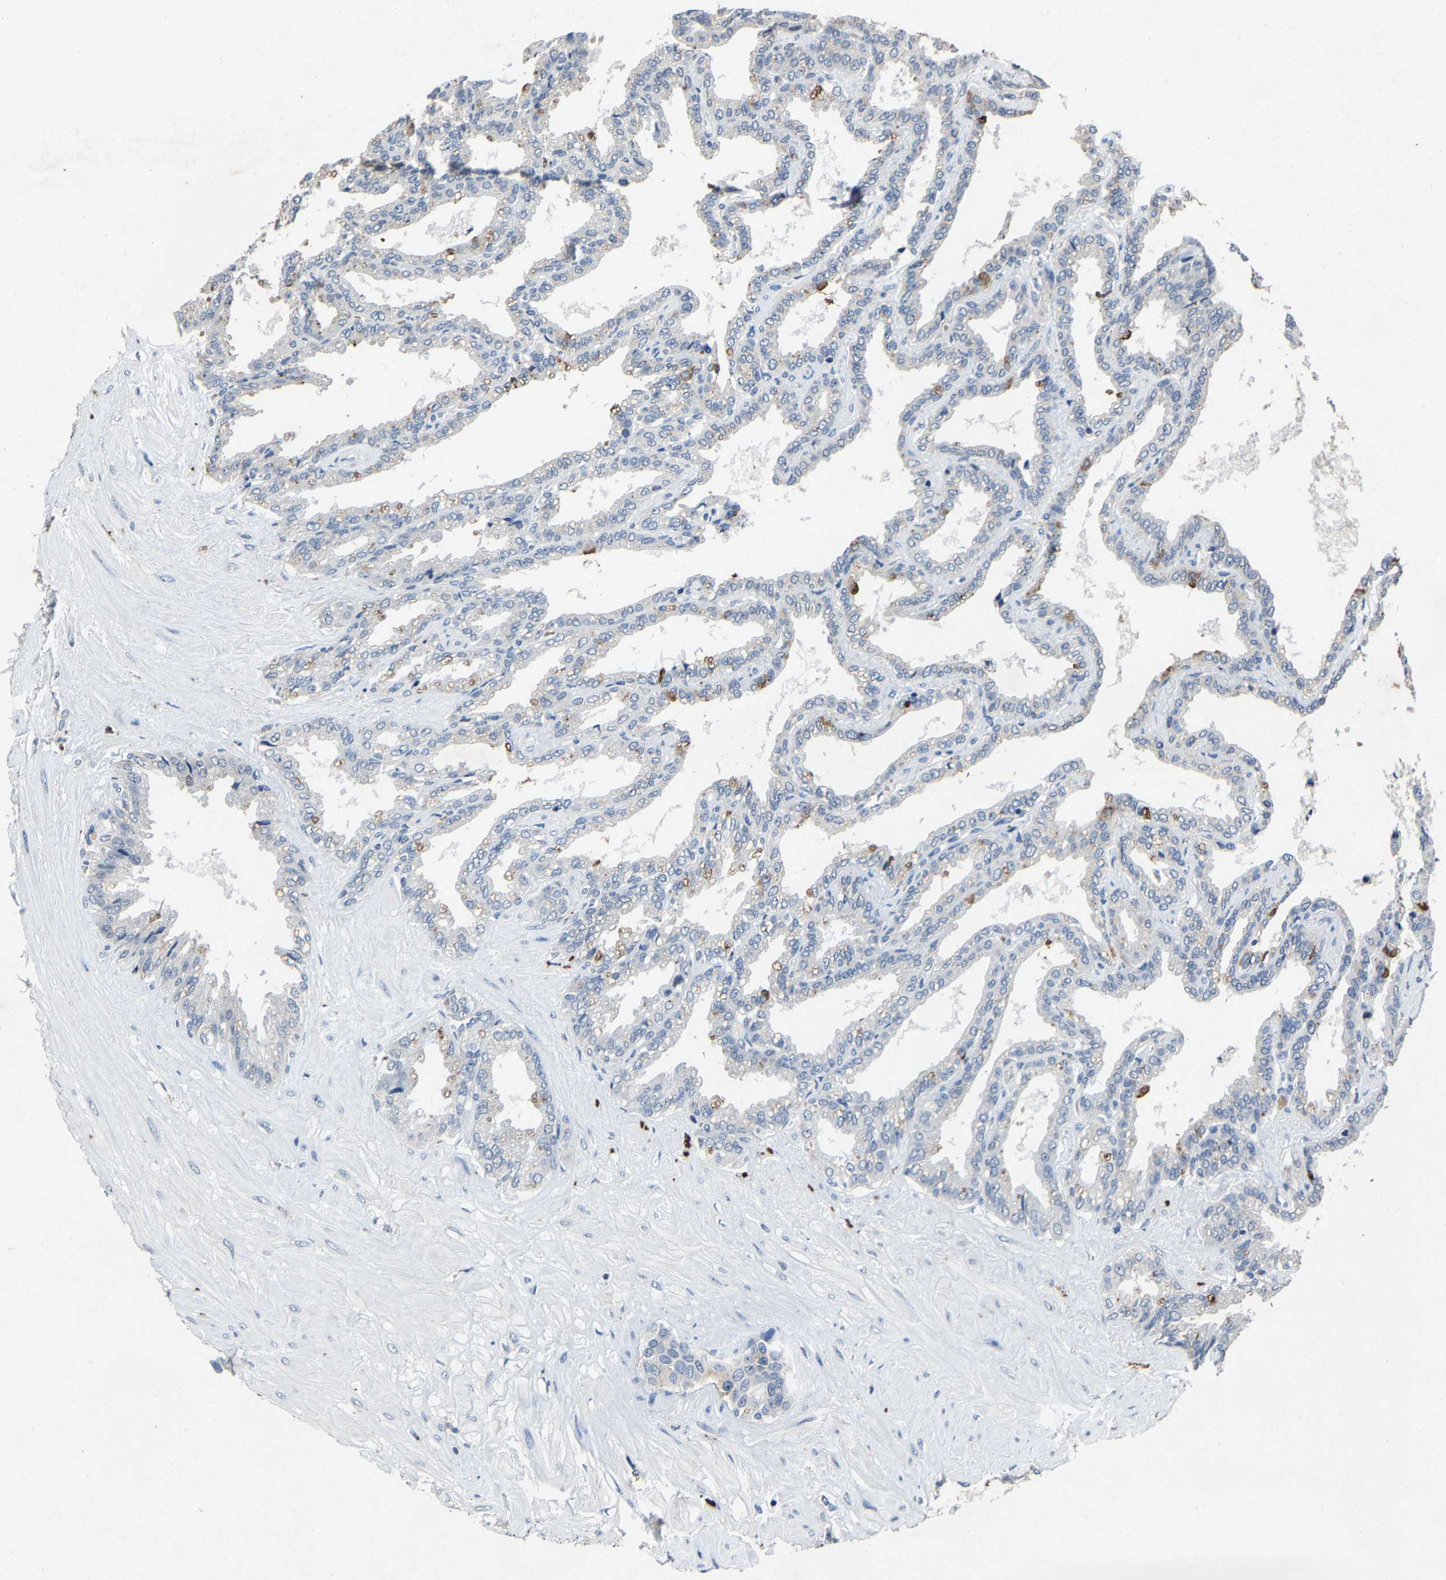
{"staining": {"intensity": "negative", "quantity": "none", "location": "none"}, "tissue": "seminal vesicle", "cell_type": "Glandular cells", "image_type": "normal", "snomed": [{"axis": "morphology", "description": "Normal tissue, NOS"}, {"axis": "topography", "description": "Seminal veicle"}], "caption": "A high-resolution micrograph shows IHC staining of unremarkable seminal vesicle, which displays no significant expression in glandular cells.", "gene": "PCNX2", "patient": {"sex": "male", "age": 46}}